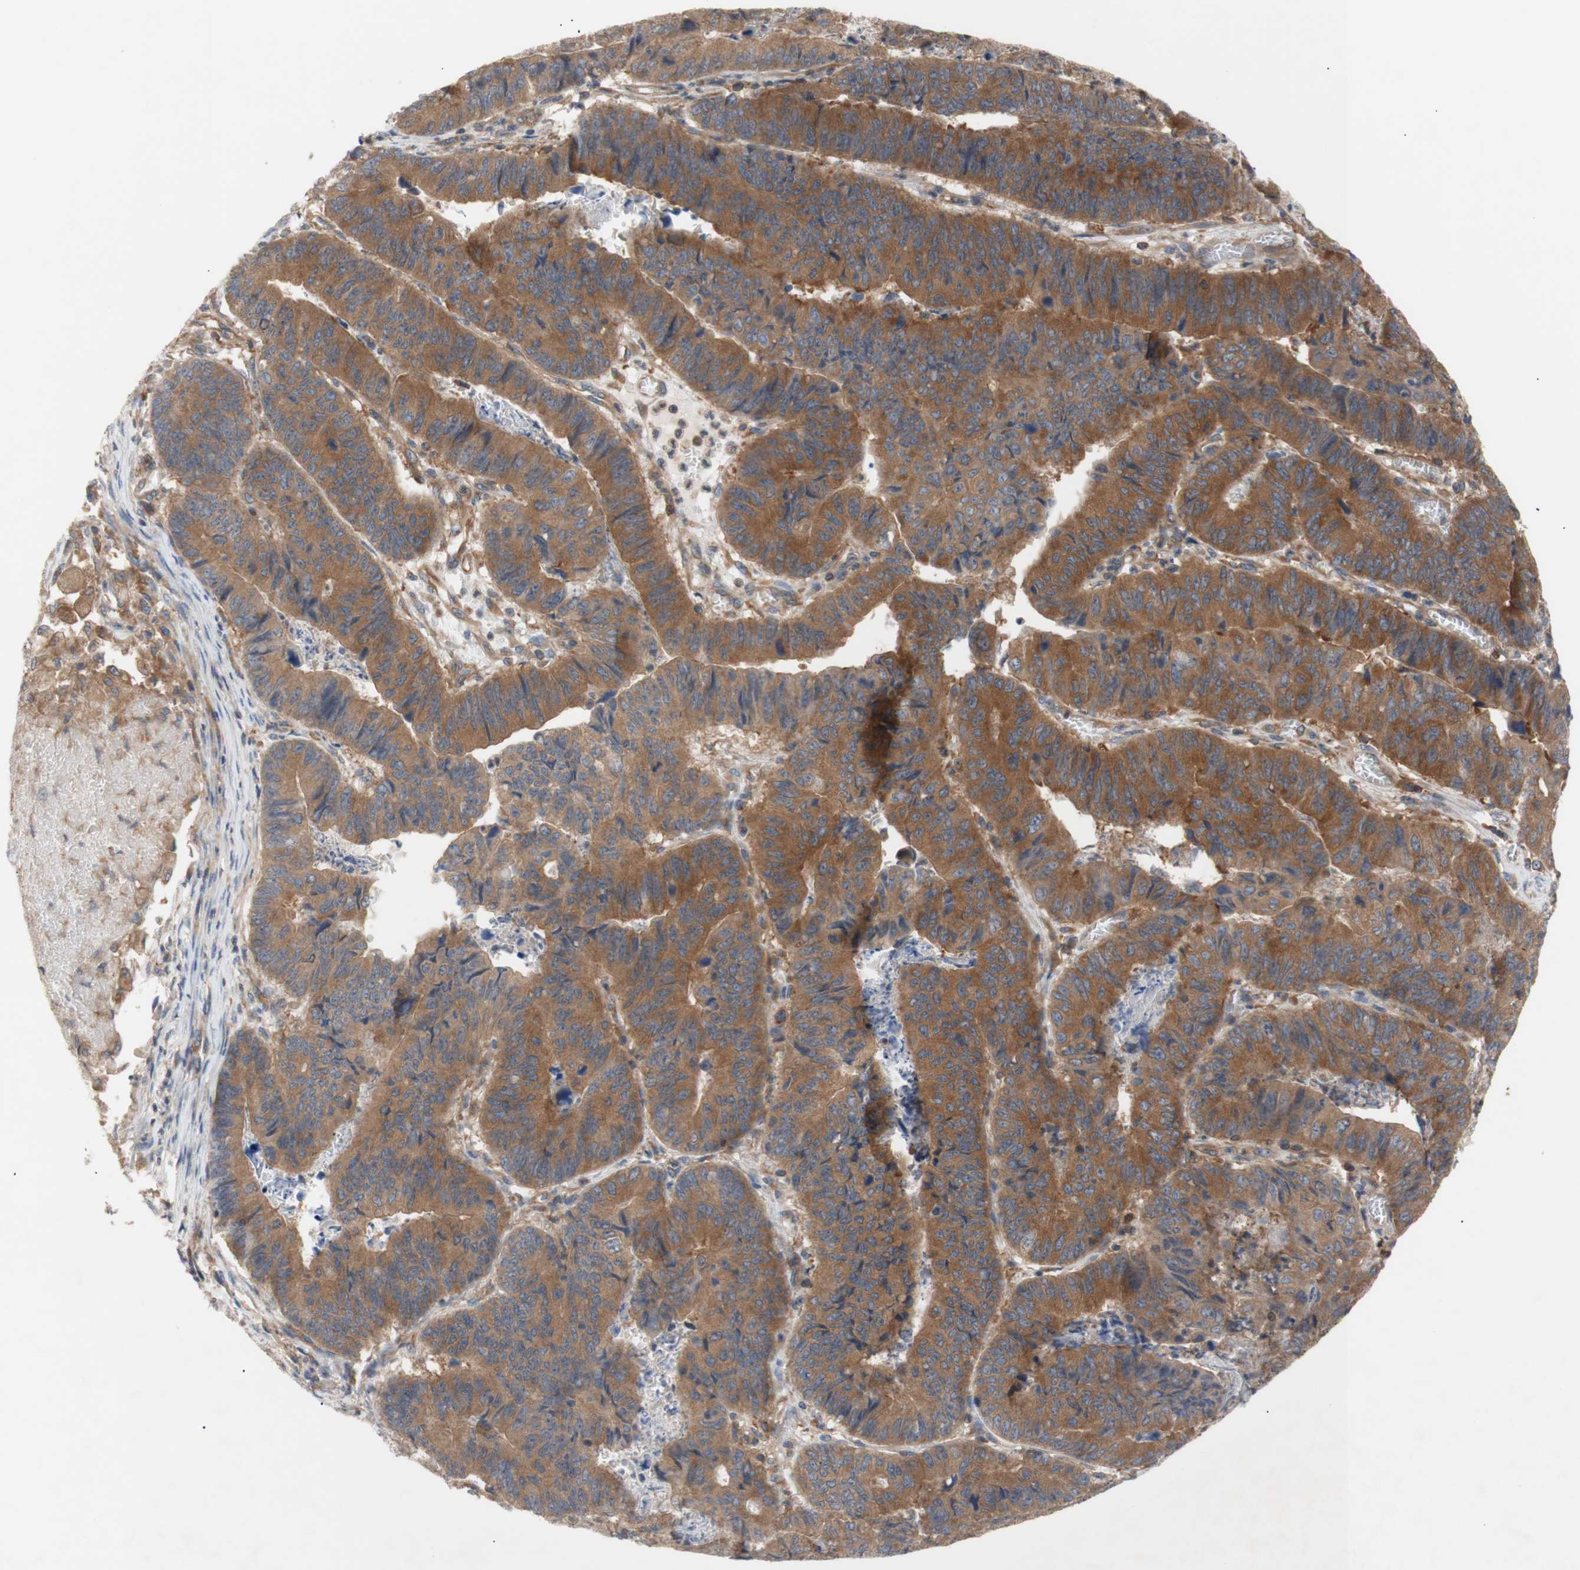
{"staining": {"intensity": "moderate", "quantity": ">75%", "location": "cytoplasmic/membranous"}, "tissue": "stomach cancer", "cell_type": "Tumor cells", "image_type": "cancer", "snomed": [{"axis": "morphology", "description": "Adenocarcinoma, NOS"}, {"axis": "topography", "description": "Stomach, lower"}], "caption": "Immunohistochemistry (IHC) of human stomach cancer exhibits medium levels of moderate cytoplasmic/membranous staining in about >75% of tumor cells.", "gene": "IKBKG", "patient": {"sex": "male", "age": 77}}